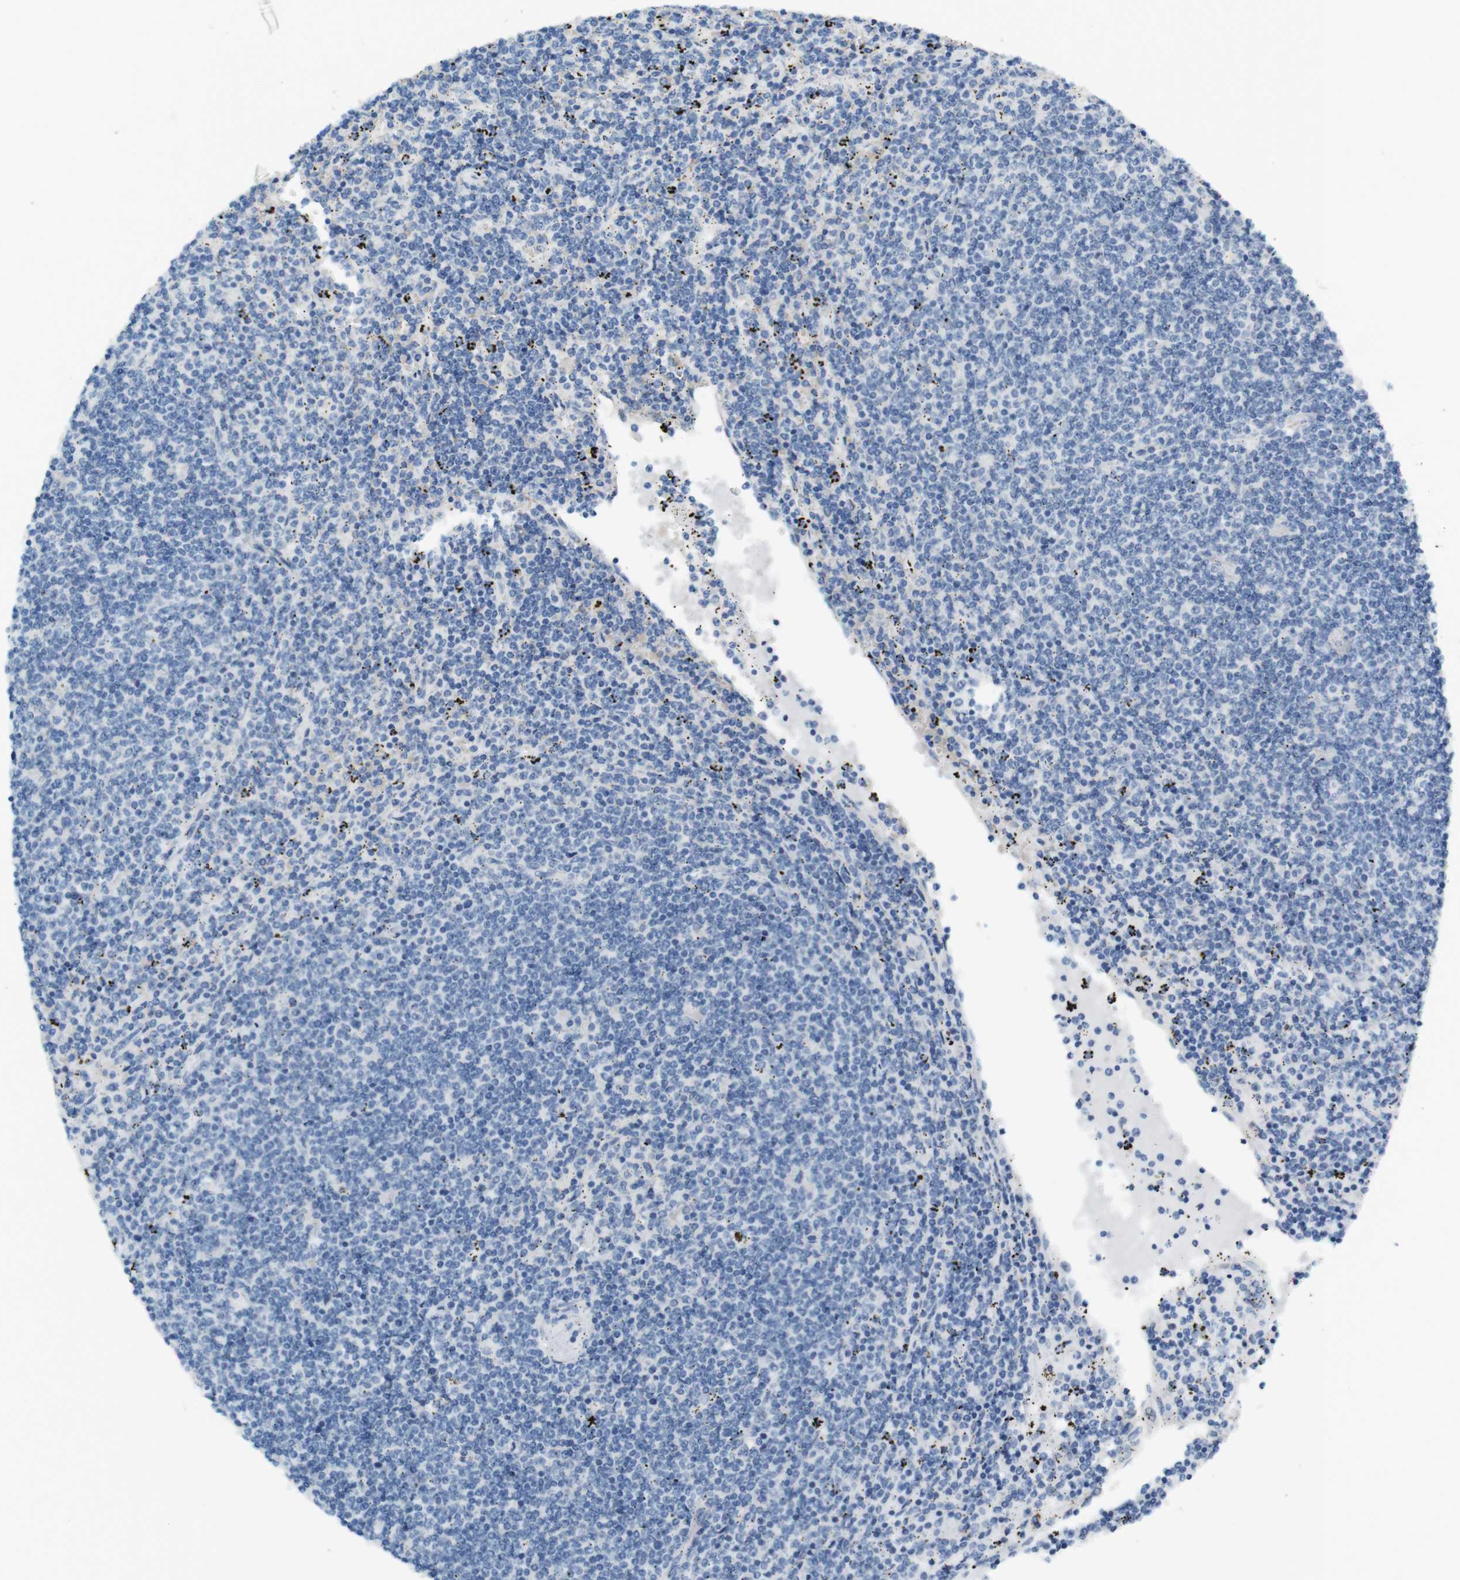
{"staining": {"intensity": "negative", "quantity": "none", "location": "none"}, "tissue": "lymphoma", "cell_type": "Tumor cells", "image_type": "cancer", "snomed": [{"axis": "morphology", "description": "Malignant lymphoma, non-Hodgkin's type, Low grade"}, {"axis": "topography", "description": "Spleen"}], "caption": "Image shows no significant protein staining in tumor cells of lymphoma. Nuclei are stained in blue.", "gene": "LRRK2", "patient": {"sex": "female", "age": 50}}